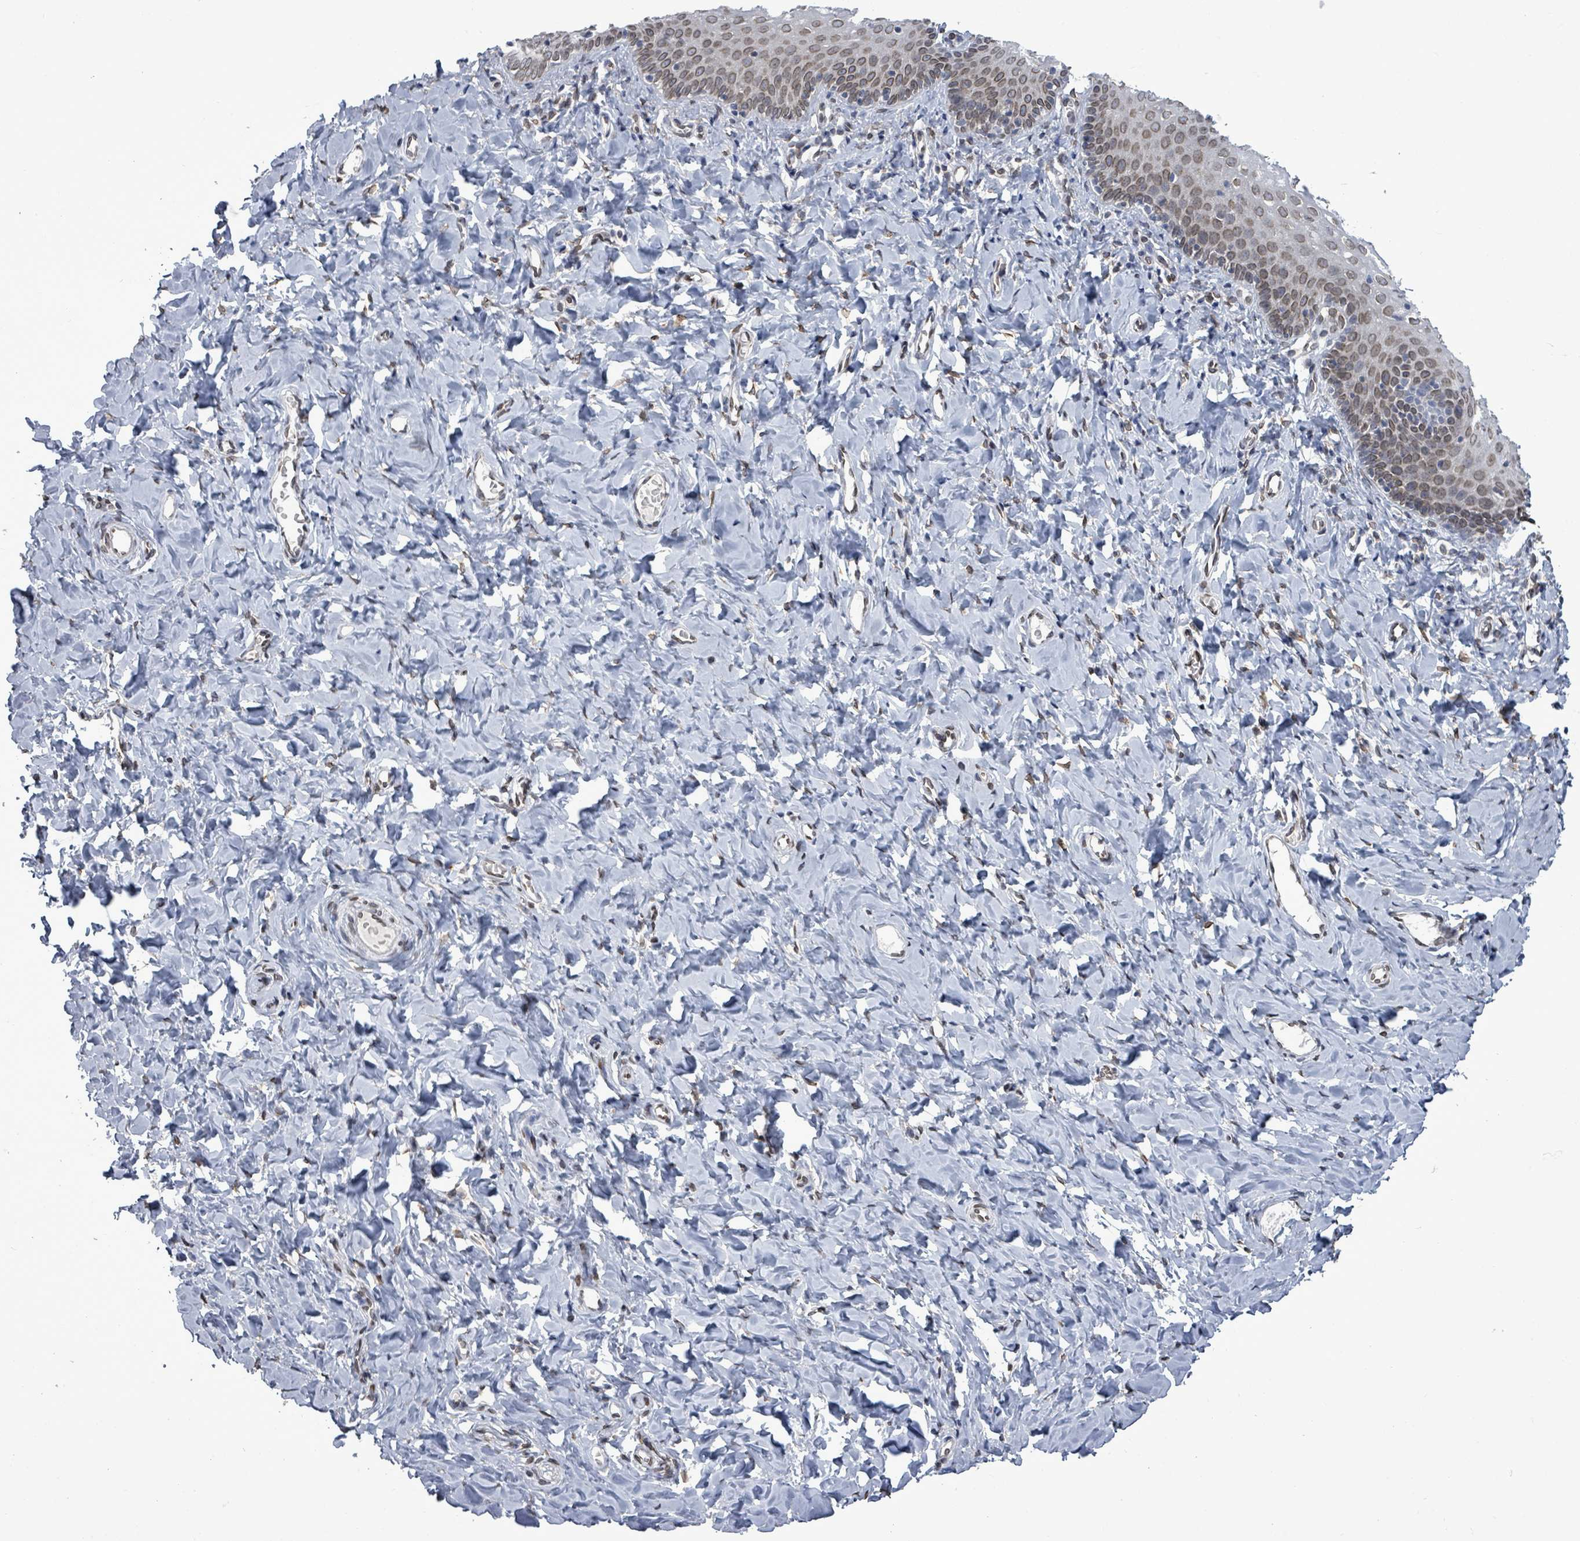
{"staining": {"intensity": "moderate", "quantity": ">75%", "location": "cytoplasmic/membranous,nuclear"}, "tissue": "vagina", "cell_type": "Squamous epithelial cells", "image_type": "normal", "snomed": [{"axis": "morphology", "description": "Normal tissue, NOS"}, {"axis": "topography", "description": "Vagina"}], "caption": "Protein analysis of normal vagina reveals moderate cytoplasmic/membranous,nuclear expression in approximately >75% of squamous epithelial cells.", "gene": "ARFGAP1", "patient": {"sex": "female", "age": 60}}